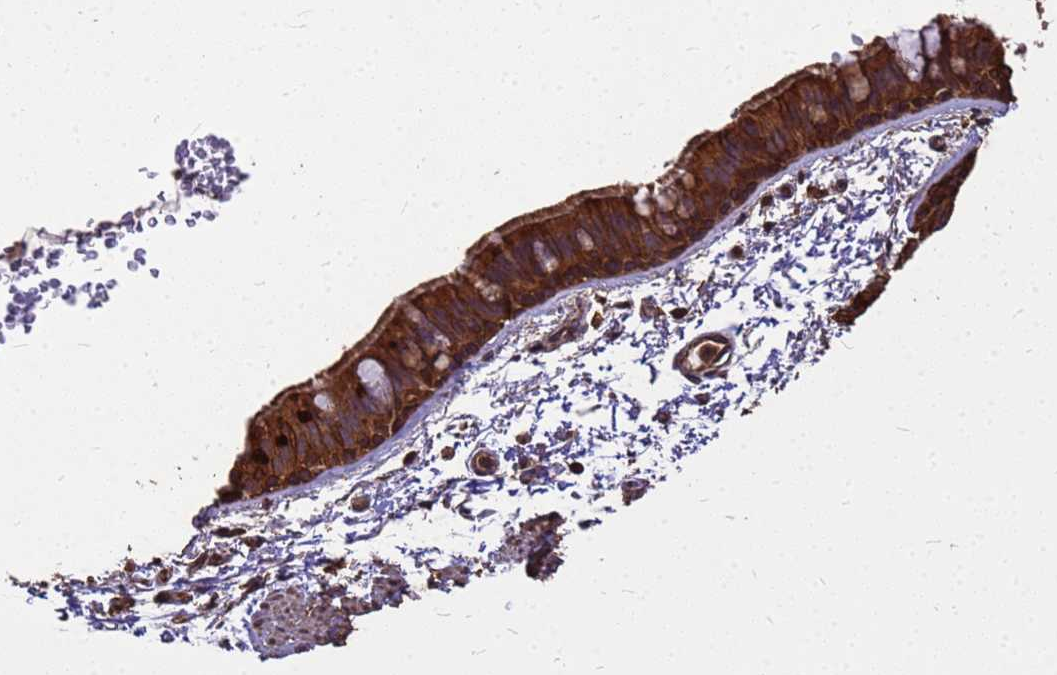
{"staining": {"intensity": "strong", "quantity": ">75%", "location": "cytoplasmic/membranous"}, "tissue": "bronchus", "cell_type": "Respiratory epithelial cells", "image_type": "normal", "snomed": [{"axis": "morphology", "description": "Normal tissue, NOS"}, {"axis": "topography", "description": "Lymph node"}, {"axis": "topography", "description": "Bronchus"}], "caption": "IHC of unremarkable human bronchus displays high levels of strong cytoplasmic/membranous positivity in about >75% of respiratory epithelial cells. The staining was performed using DAB (3,3'-diaminobenzidine), with brown indicating positive protein expression. Nuclei are stained blue with hematoxylin.", "gene": "ZNF618", "patient": {"sex": "female", "age": 70}}